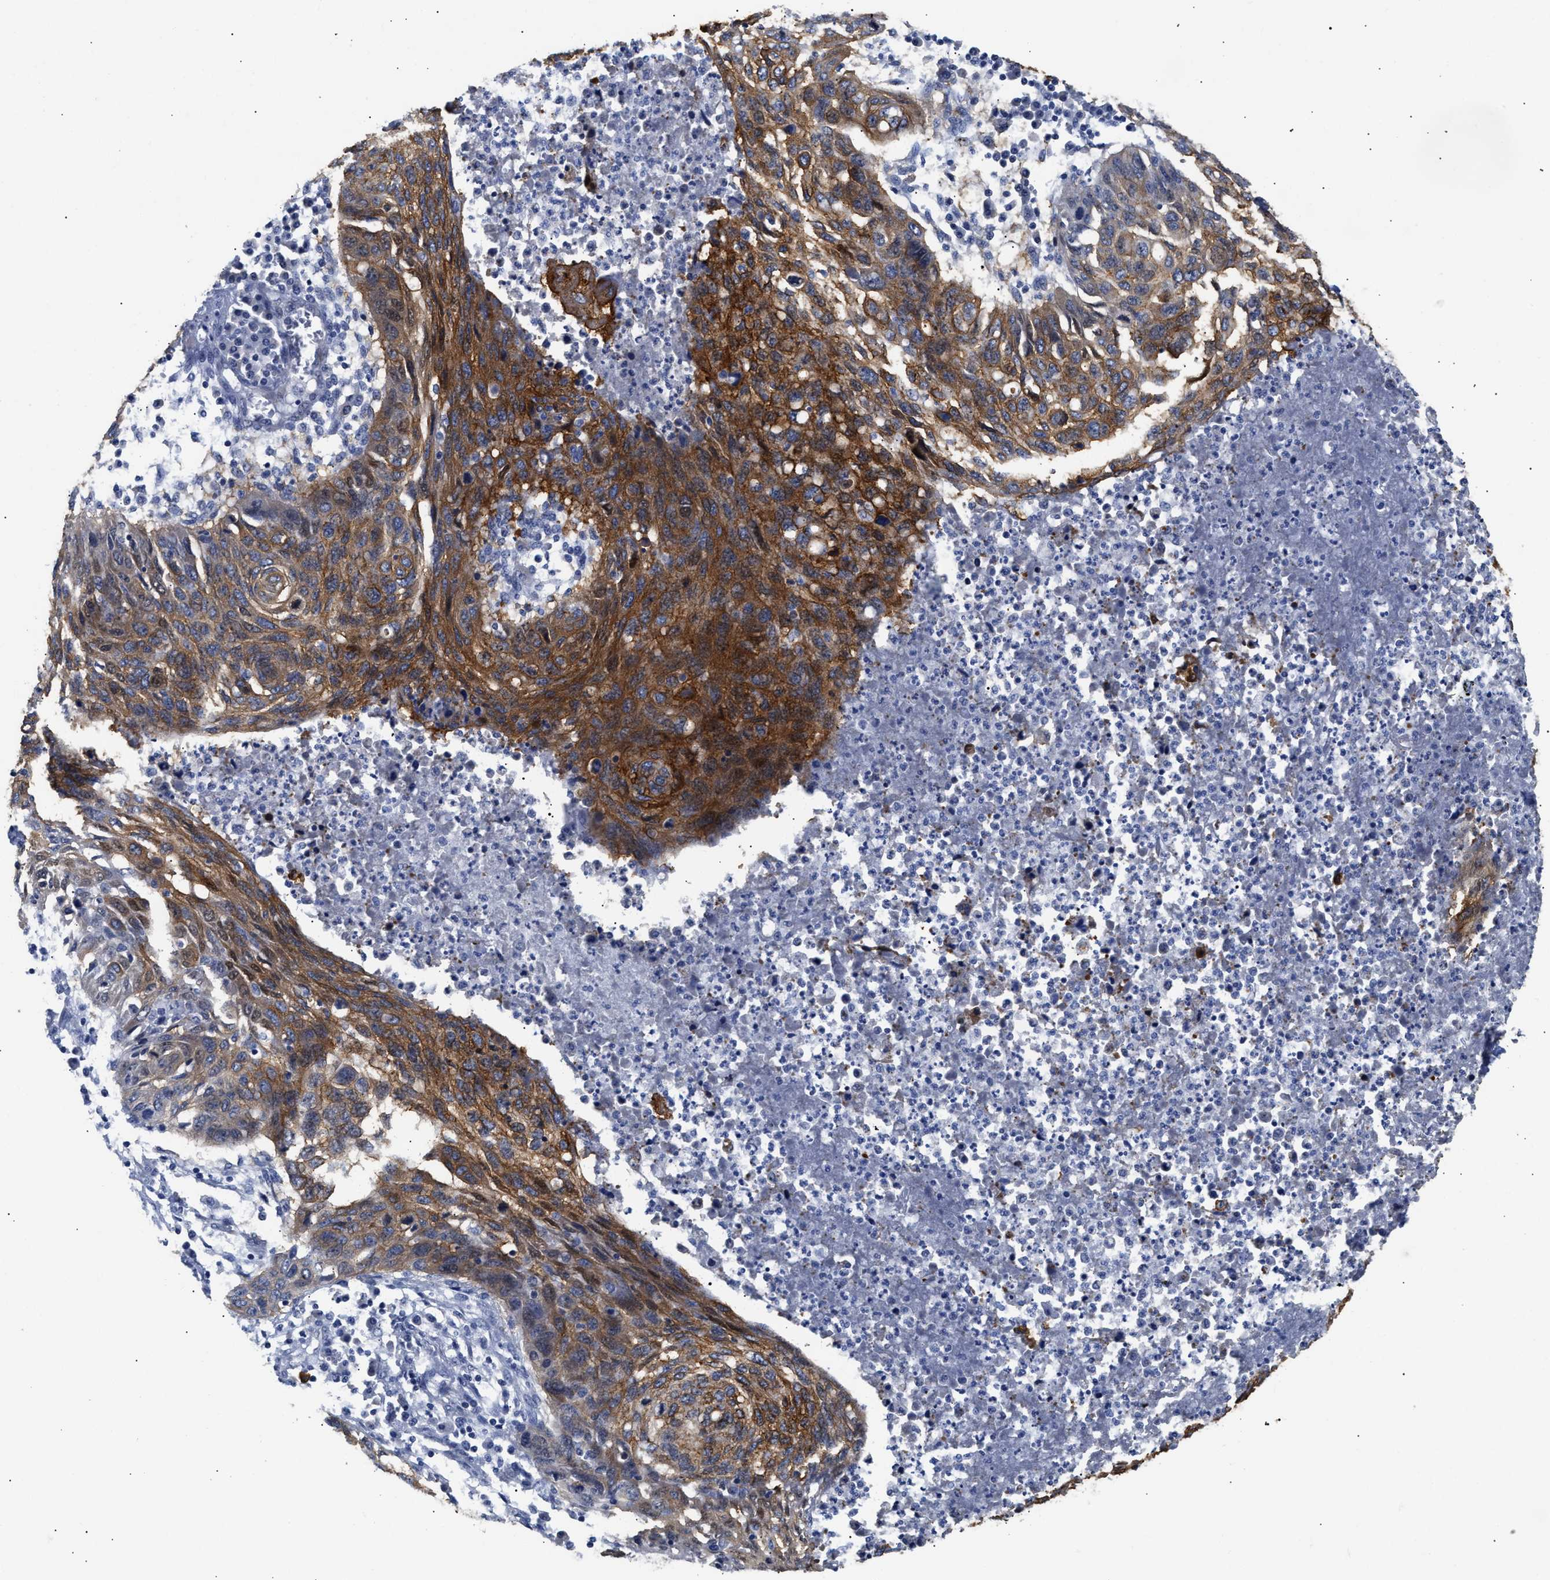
{"staining": {"intensity": "strong", "quantity": ">75%", "location": "cytoplasmic/membranous"}, "tissue": "lung cancer", "cell_type": "Tumor cells", "image_type": "cancer", "snomed": [{"axis": "morphology", "description": "Squamous cell carcinoma, NOS"}, {"axis": "topography", "description": "Lung"}], "caption": "Immunohistochemistry (IHC) micrograph of human lung squamous cell carcinoma stained for a protein (brown), which shows high levels of strong cytoplasmic/membranous expression in about >75% of tumor cells.", "gene": "AHNAK2", "patient": {"sex": "female", "age": 63}}